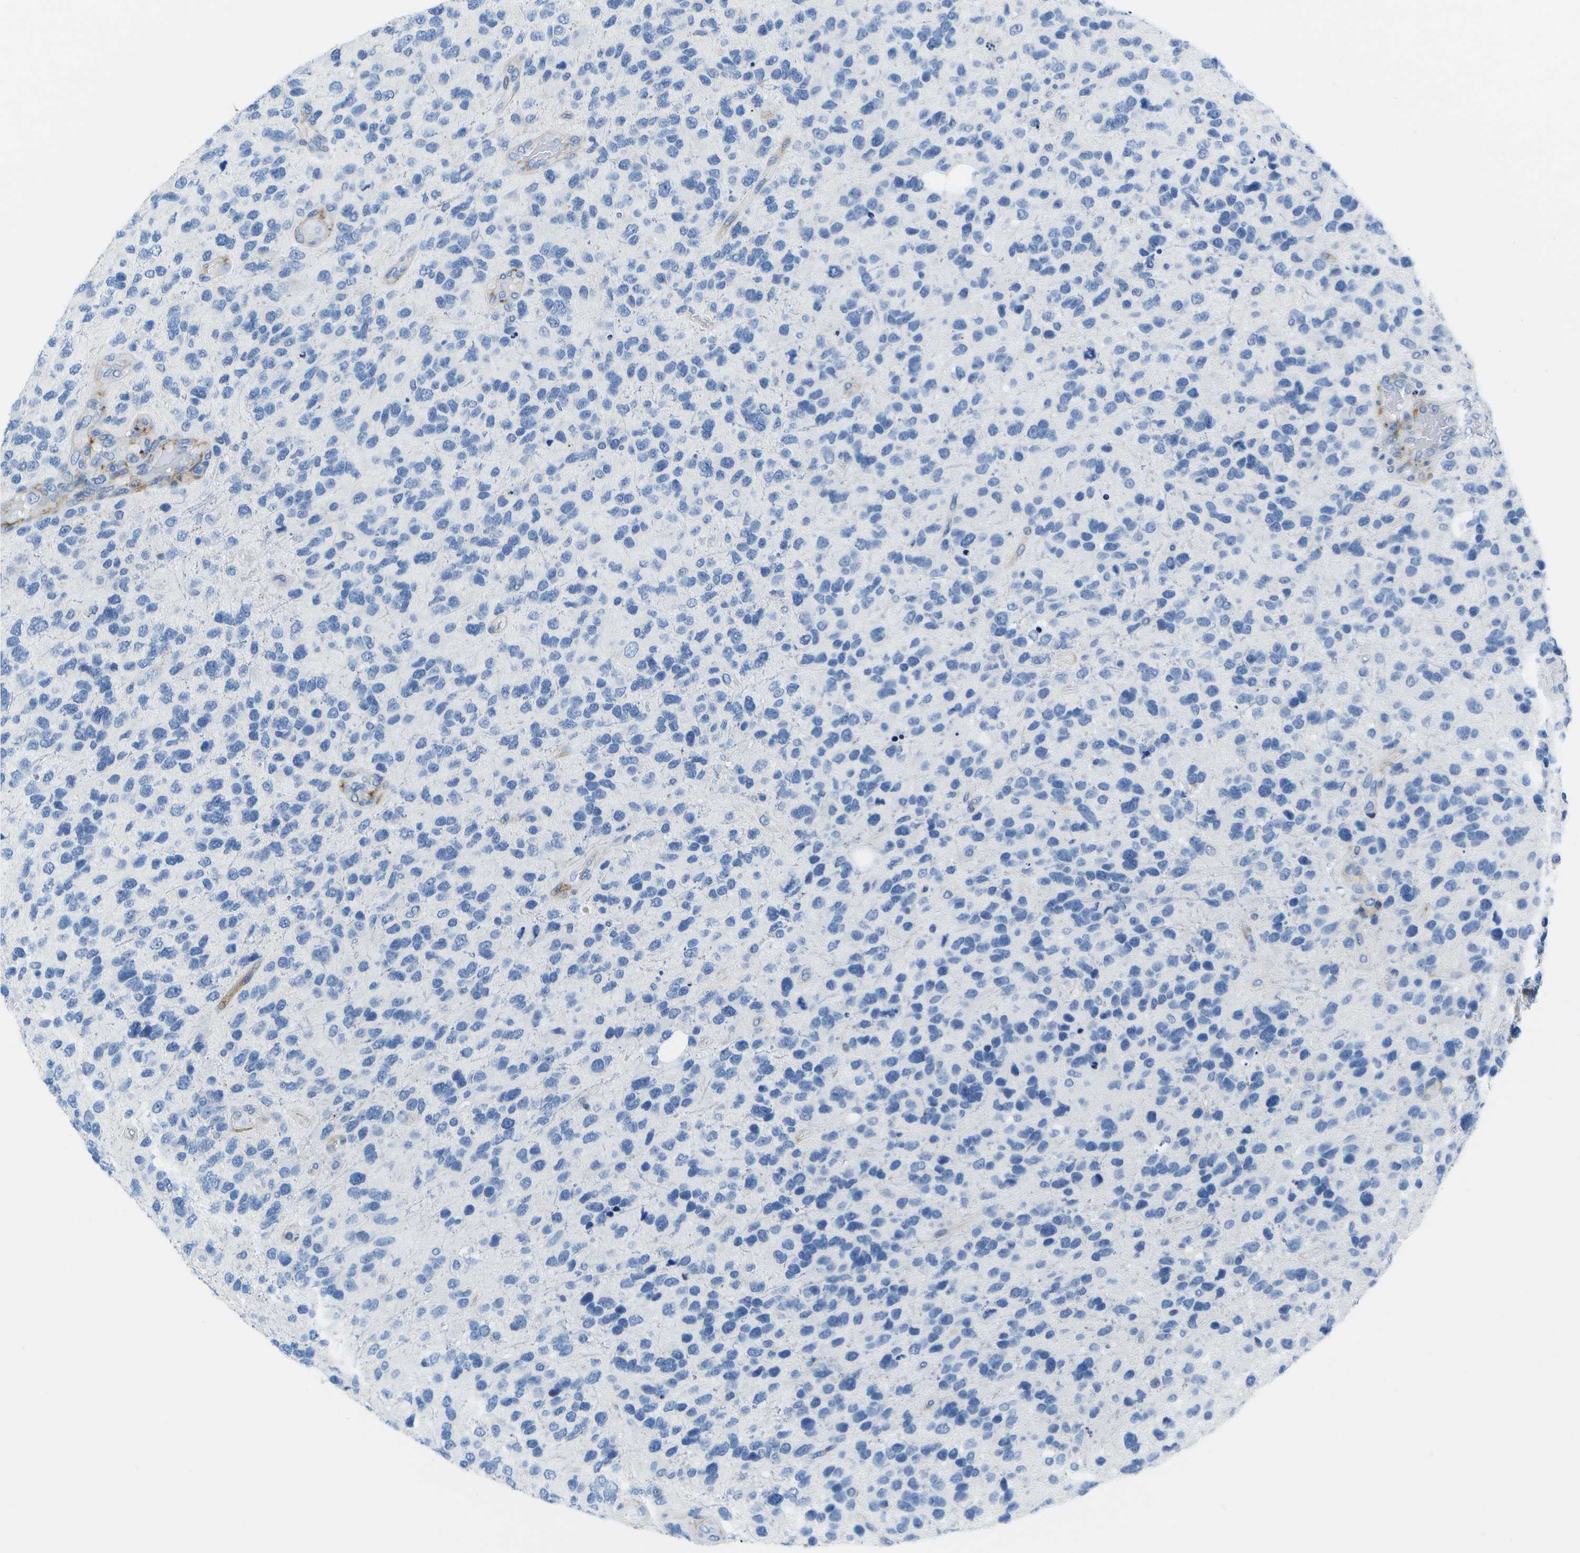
{"staining": {"intensity": "negative", "quantity": "none", "location": "none"}, "tissue": "glioma", "cell_type": "Tumor cells", "image_type": "cancer", "snomed": [{"axis": "morphology", "description": "Glioma, malignant, High grade"}, {"axis": "topography", "description": "Brain"}], "caption": "Human glioma stained for a protein using IHC demonstrates no staining in tumor cells.", "gene": "ADGRG6", "patient": {"sex": "female", "age": 58}}